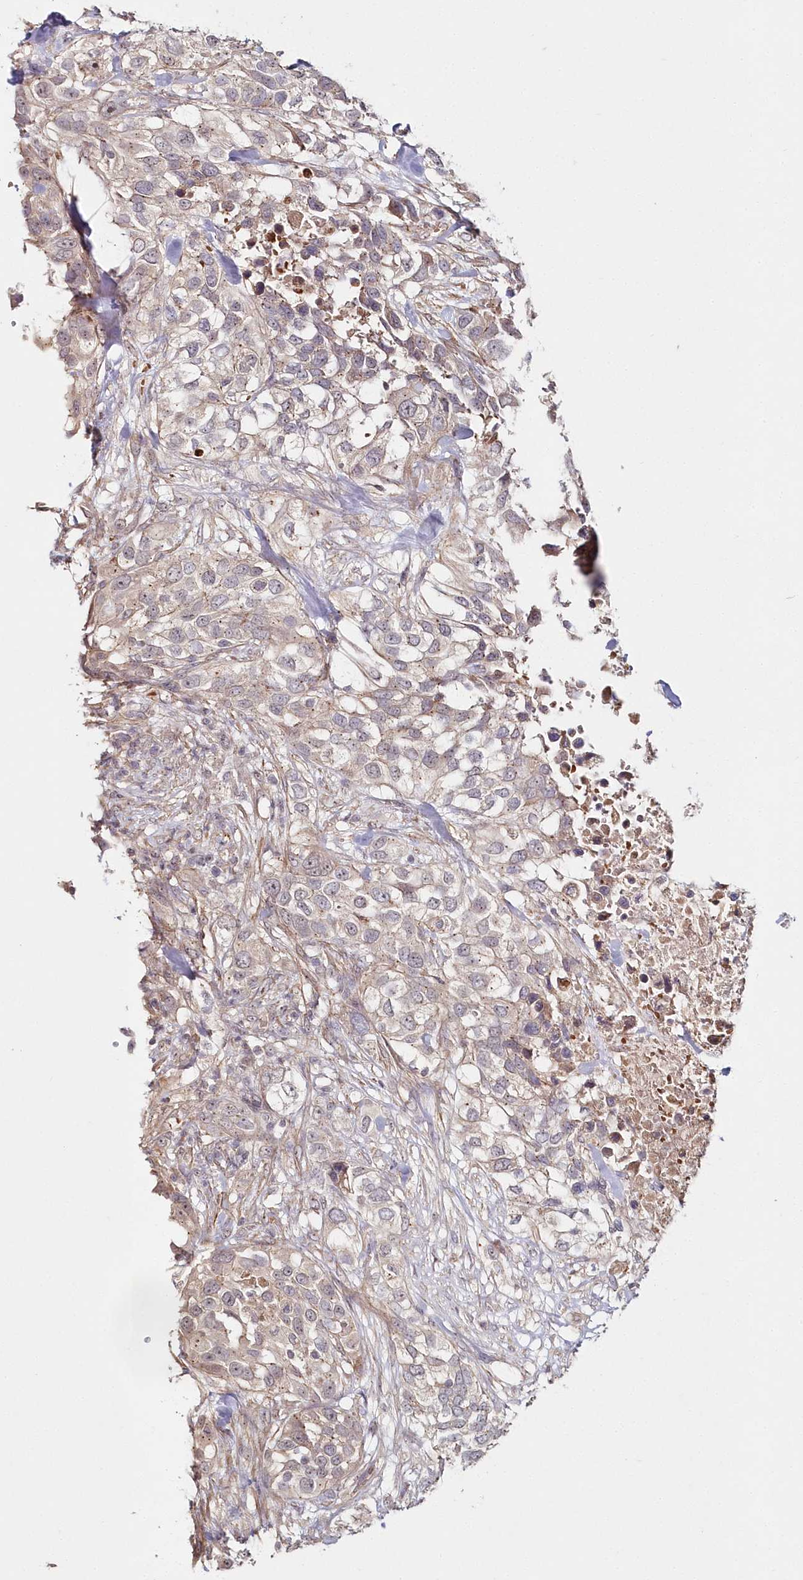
{"staining": {"intensity": "weak", "quantity": "25%-75%", "location": "cytoplasmic/membranous"}, "tissue": "urothelial cancer", "cell_type": "Tumor cells", "image_type": "cancer", "snomed": [{"axis": "morphology", "description": "Urothelial carcinoma, High grade"}, {"axis": "topography", "description": "Urinary bladder"}], "caption": "There is low levels of weak cytoplasmic/membranous staining in tumor cells of high-grade urothelial carcinoma, as demonstrated by immunohistochemical staining (brown color).", "gene": "HYCC2", "patient": {"sex": "female", "age": 80}}